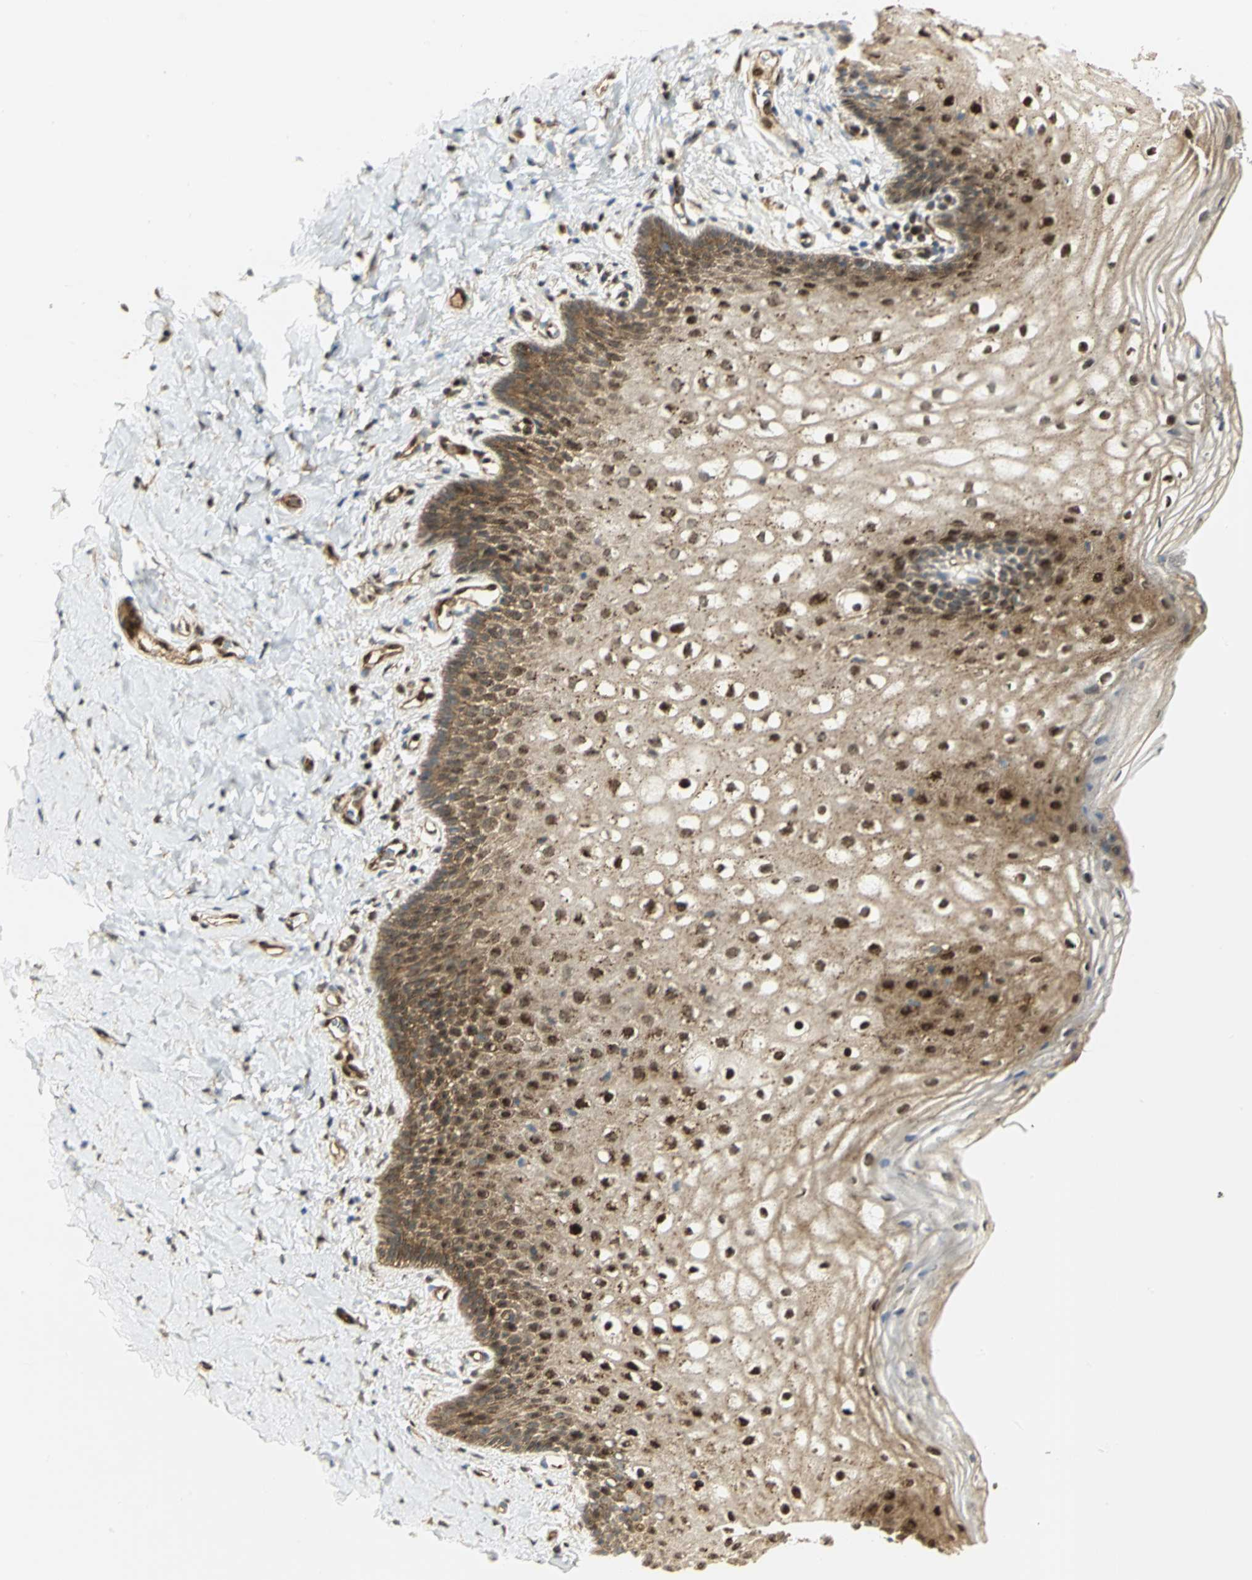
{"staining": {"intensity": "strong", "quantity": ">75%", "location": "cytoplasmic/membranous,nuclear"}, "tissue": "vagina", "cell_type": "Squamous epithelial cells", "image_type": "normal", "snomed": [{"axis": "morphology", "description": "Normal tissue, NOS"}, {"axis": "topography", "description": "Vagina"}], "caption": "An immunohistochemistry histopathology image of unremarkable tissue is shown. Protein staining in brown highlights strong cytoplasmic/membranous,nuclear positivity in vagina within squamous epithelial cells.", "gene": "EEA1", "patient": {"sex": "female", "age": 55}}